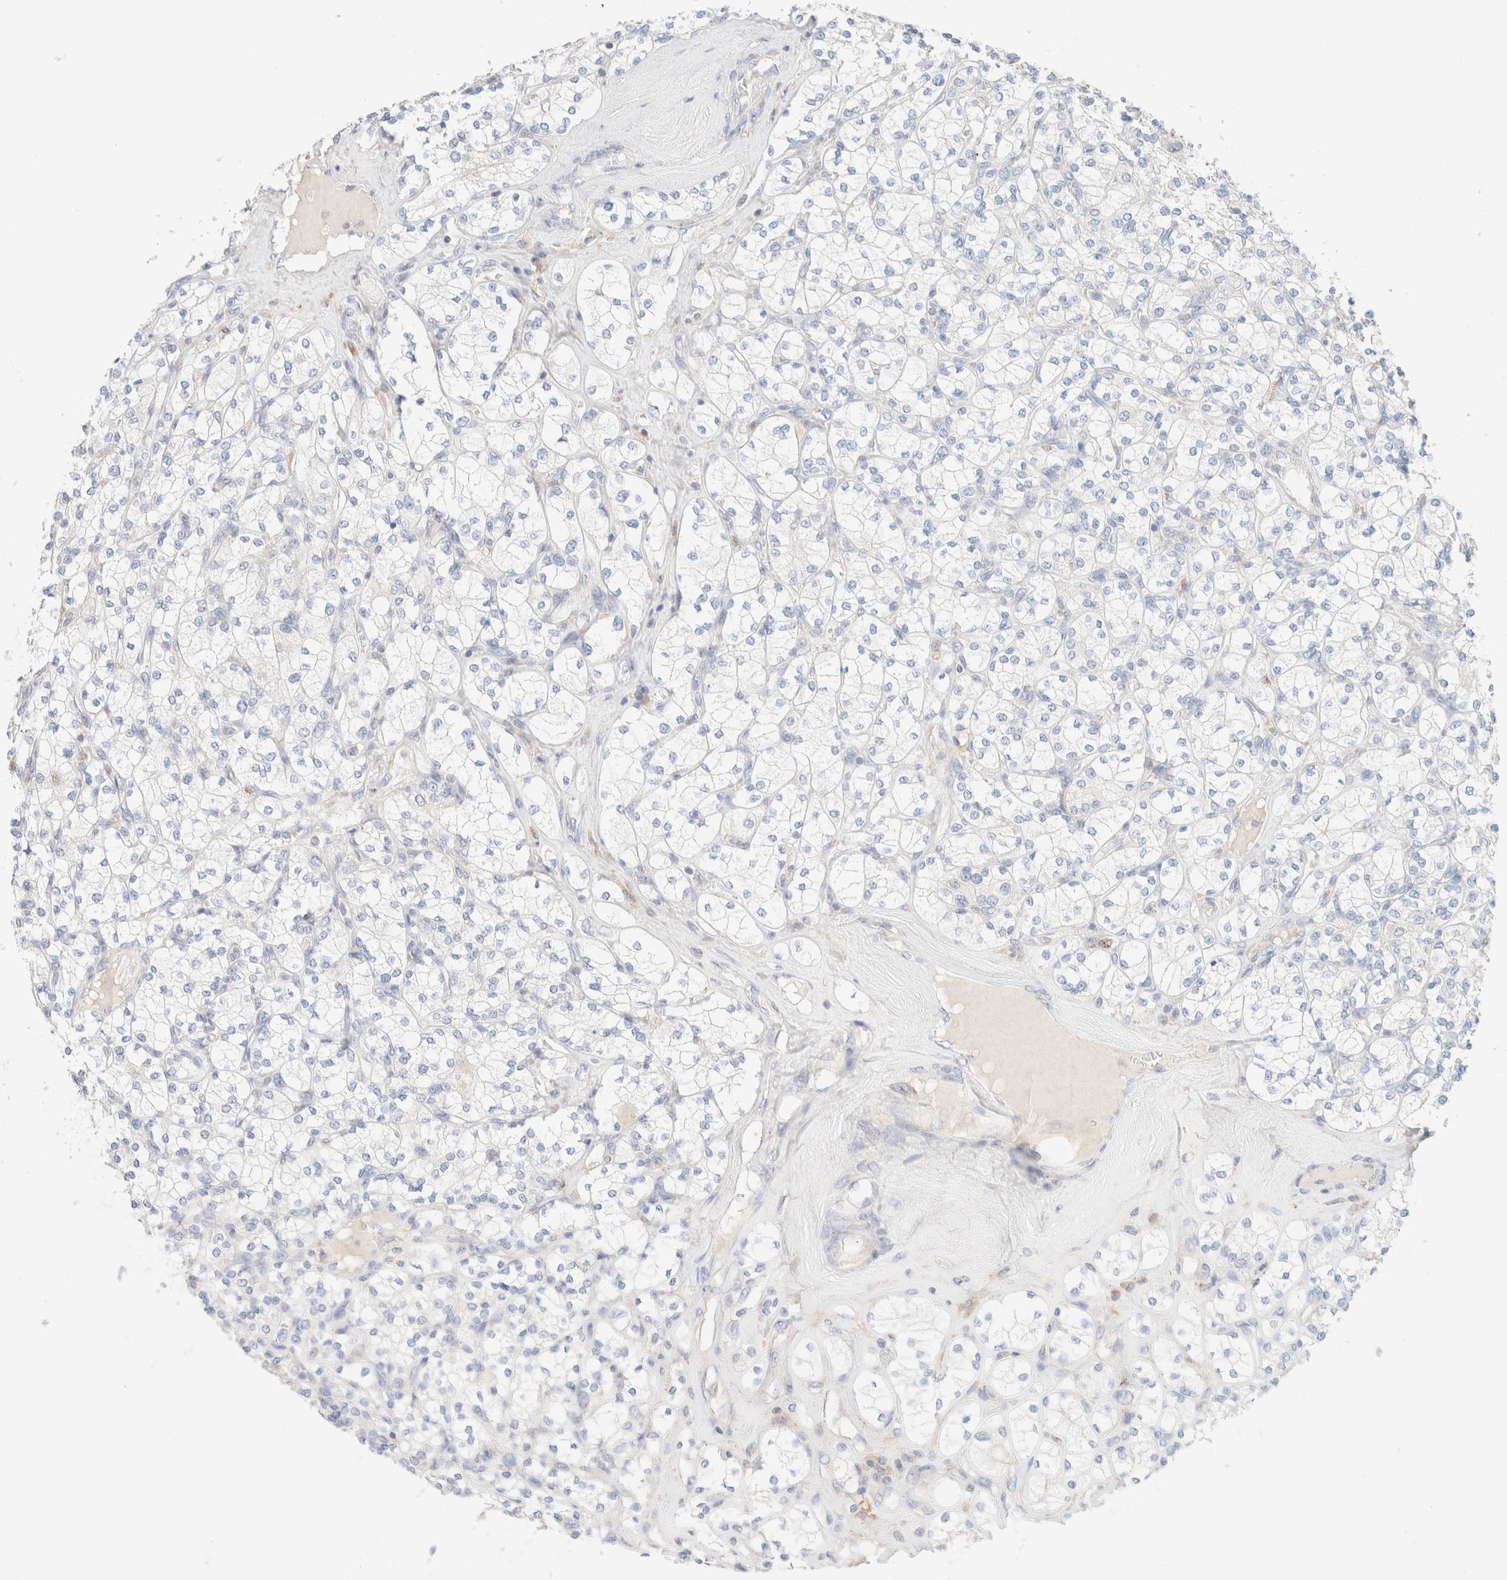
{"staining": {"intensity": "negative", "quantity": "none", "location": "none"}, "tissue": "renal cancer", "cell_type": "Tumor cells", "image_type": "cancer", "snomed": [{"axis": "morphology", "description": "Adenocarcinoma, NOS"}, {"axis": "topography", "description": "Kidney"}], "caption": "IHC of human adenocarcinoma (renal) exhibits no staining in tumor cells.", "gene": "SARM1", "patient": {"sex": "male", "age": 77}}